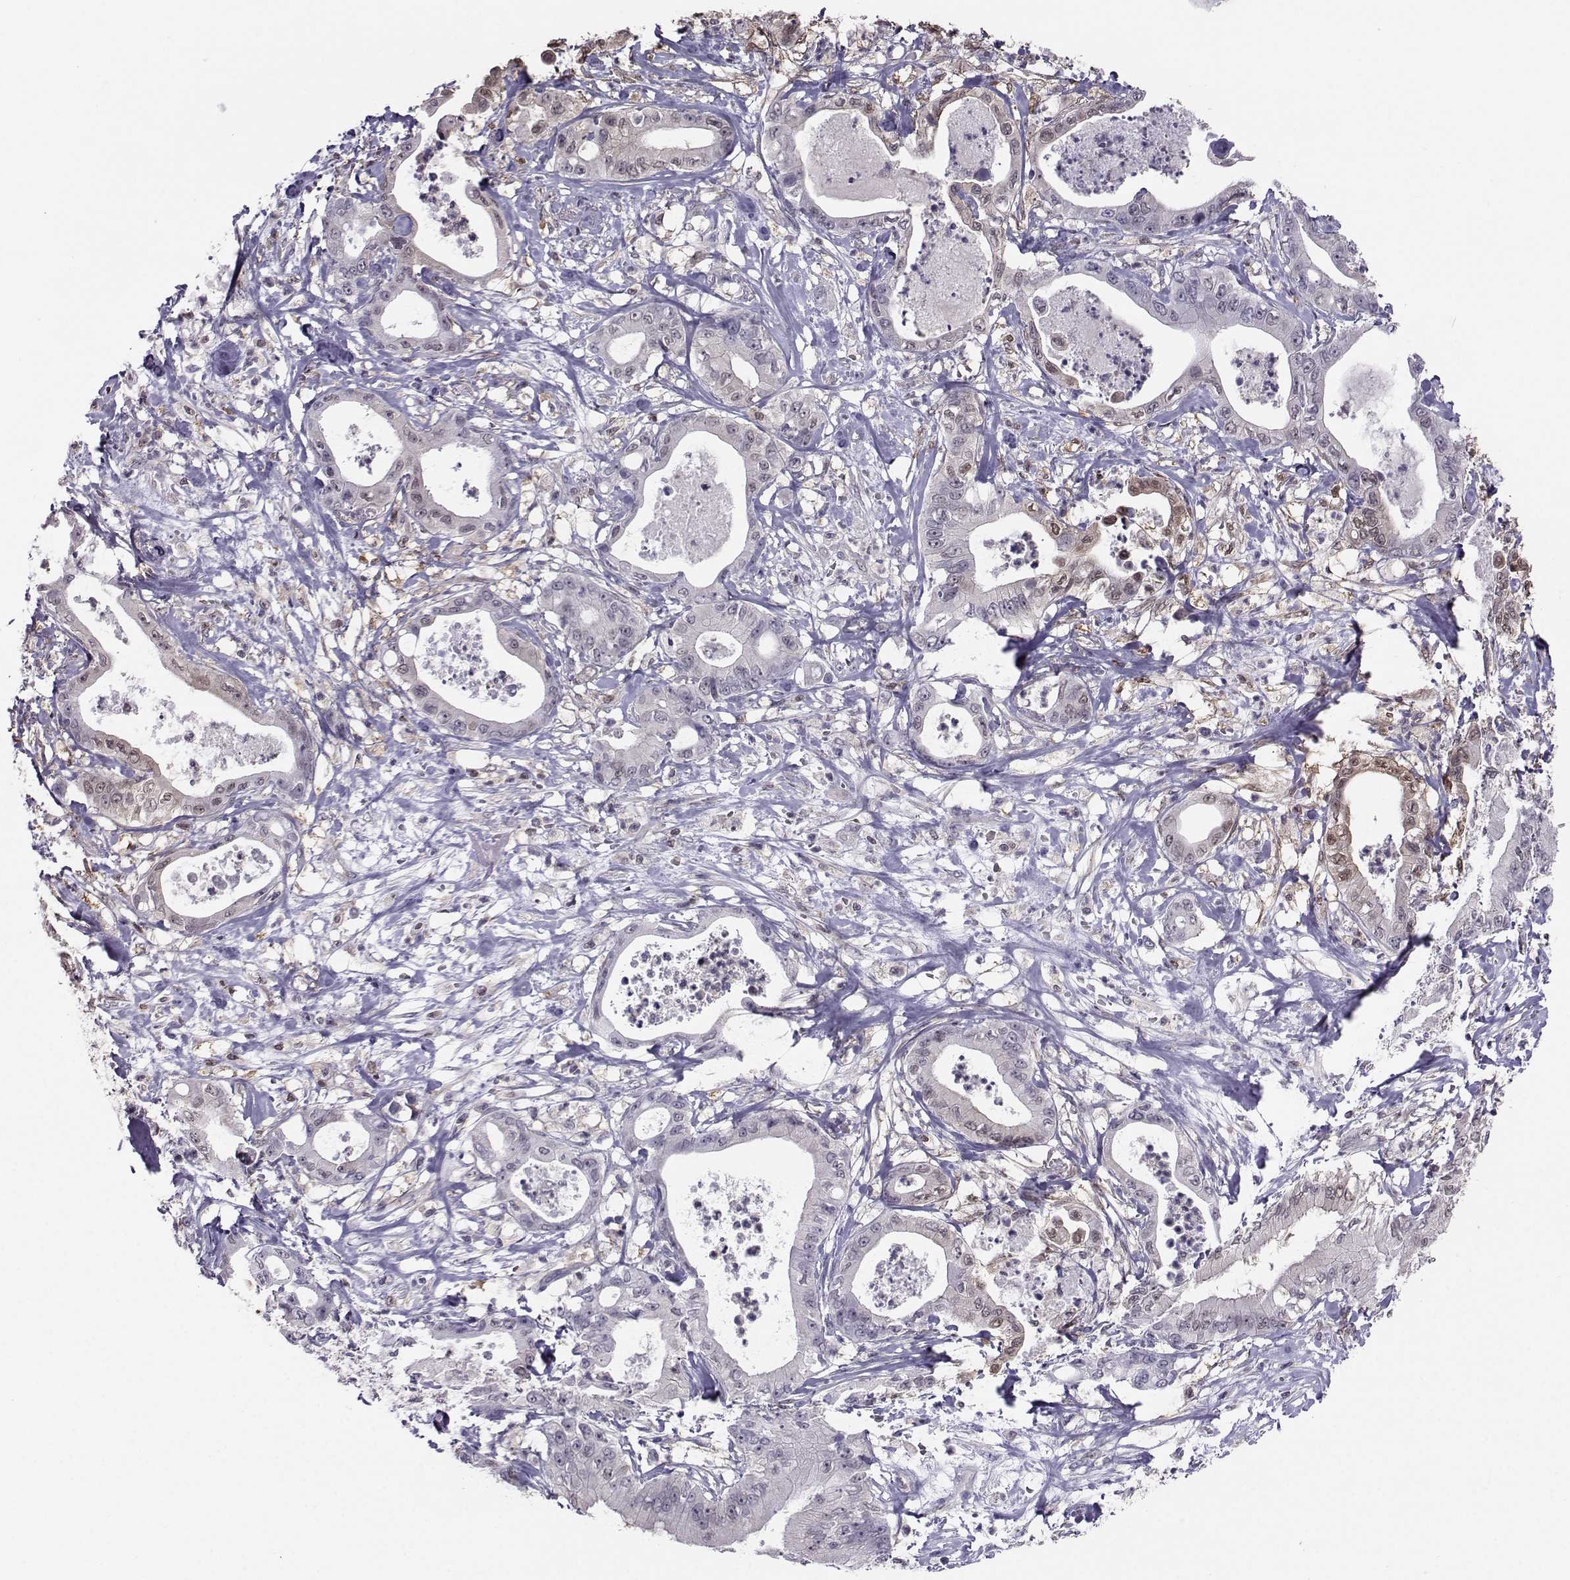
{"staining": {"intensity": "negative", "quantity": "none", "location": "none"}, "tissue": "pancreatic cancer", "cell_type": "Tumor cells", "image_type": "cancer", "snomed": [{"axis": "morphology", "description": "Adenocarcinoma, NOS"}, {"axis": "topography", "description": "Pancreas"}], "caption": "This is an IHC image of pancreatic adenocarcinoma. There is no expression in tumor cells.", "gene": "PGK1", "patient": {"sex": "male", "age": 71}}